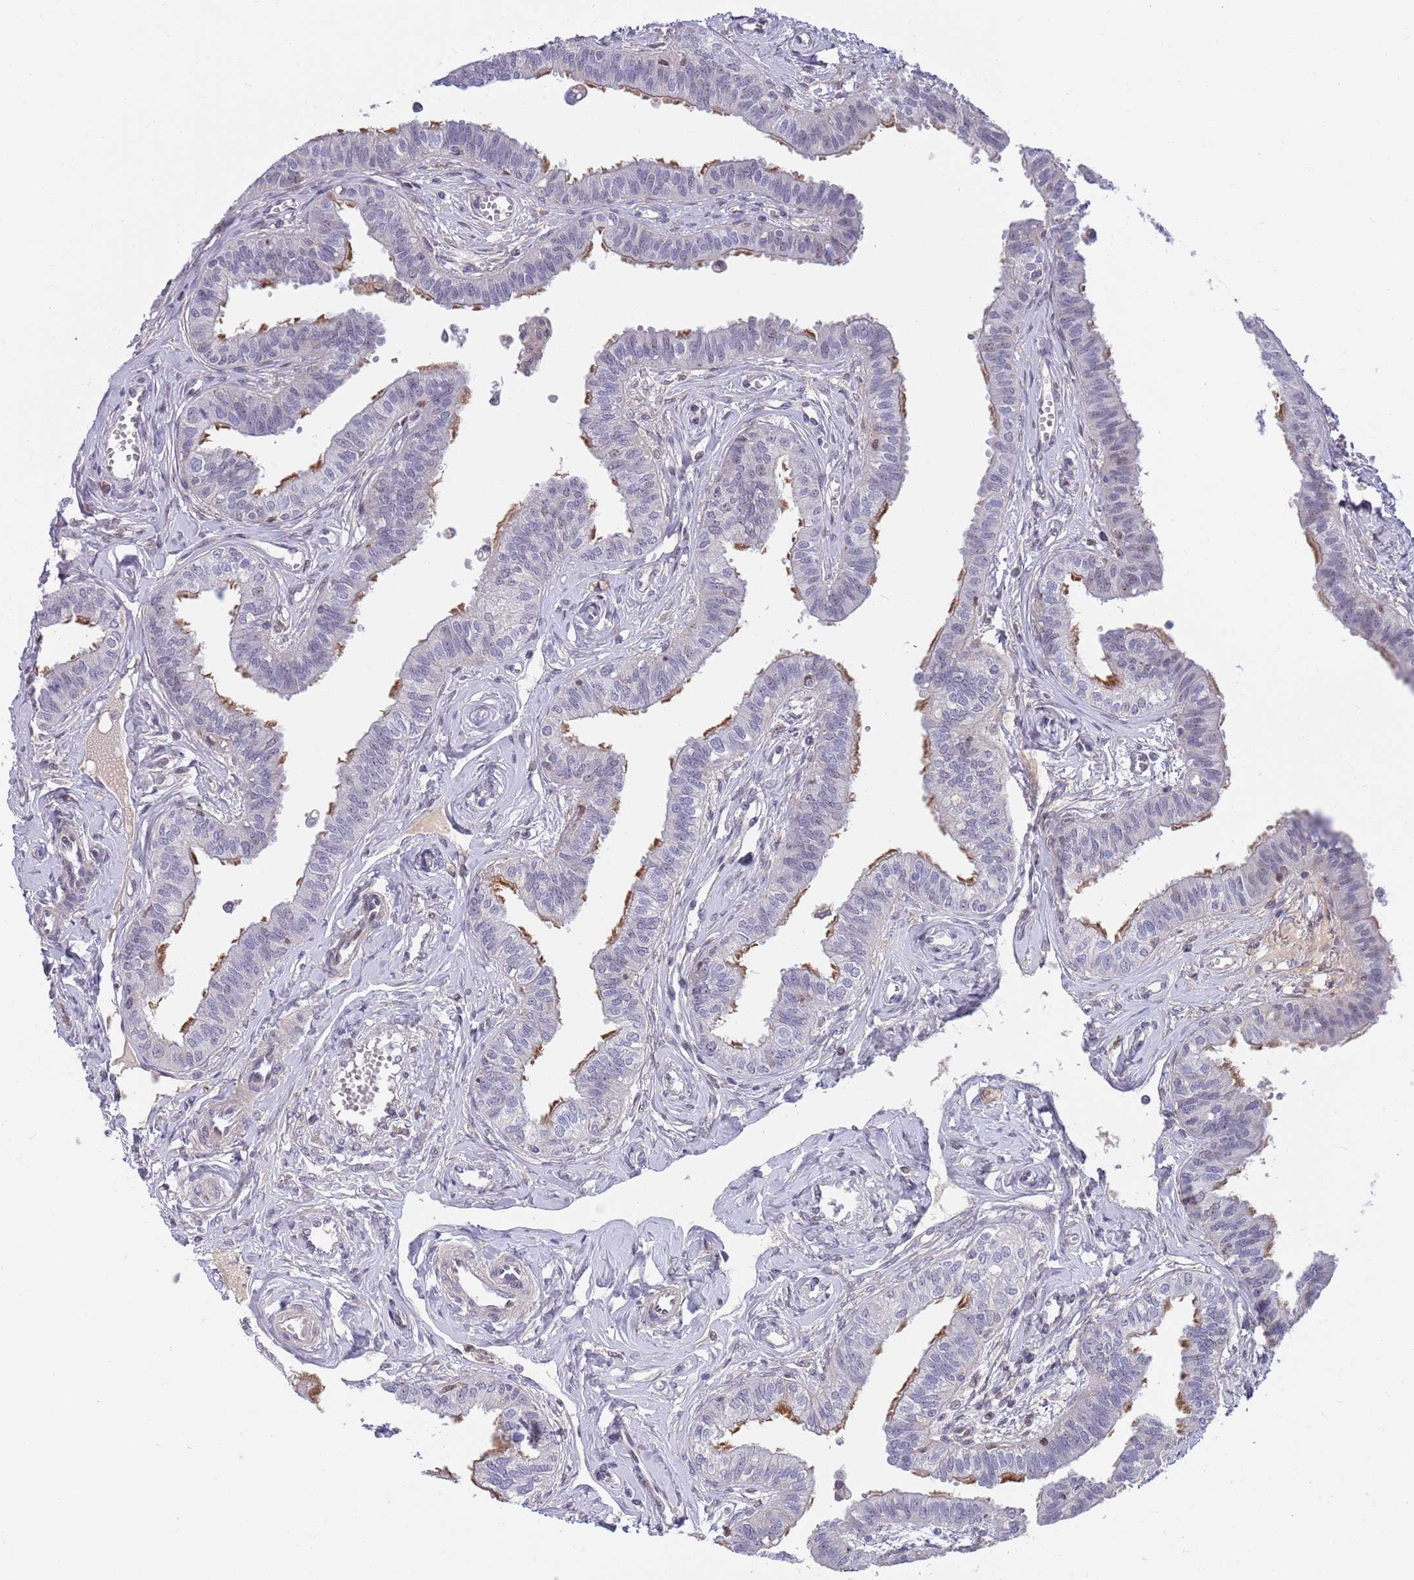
{"staining": {"intensity": "moderate", "quantity": "<25%", "location": "cytoplasmic/membranous"}, "tissue": "fallopian tube", "cell_type": "Glandular cells", "image_type": "normal", "snomed": [{"axis": "morphology", "description": "Normal tissue, NOS"}, {"axis": "morphology", "description": "Carcinoma, NOS"}, {"axis": "topography", "description": "Fallopian tube"}, {"axis": "topography", "description": "Ovary"}], "caption": "Protein expression analysis of benign fallopian tube reveals moderate cytoplasmic/membranous positivity in about <25% of glandular cells. (brown staining indicates protein expression, while blue staining denotes nuclei).", "gene": "NLRP6", "patient": {"sex": "female", "age": 59}}